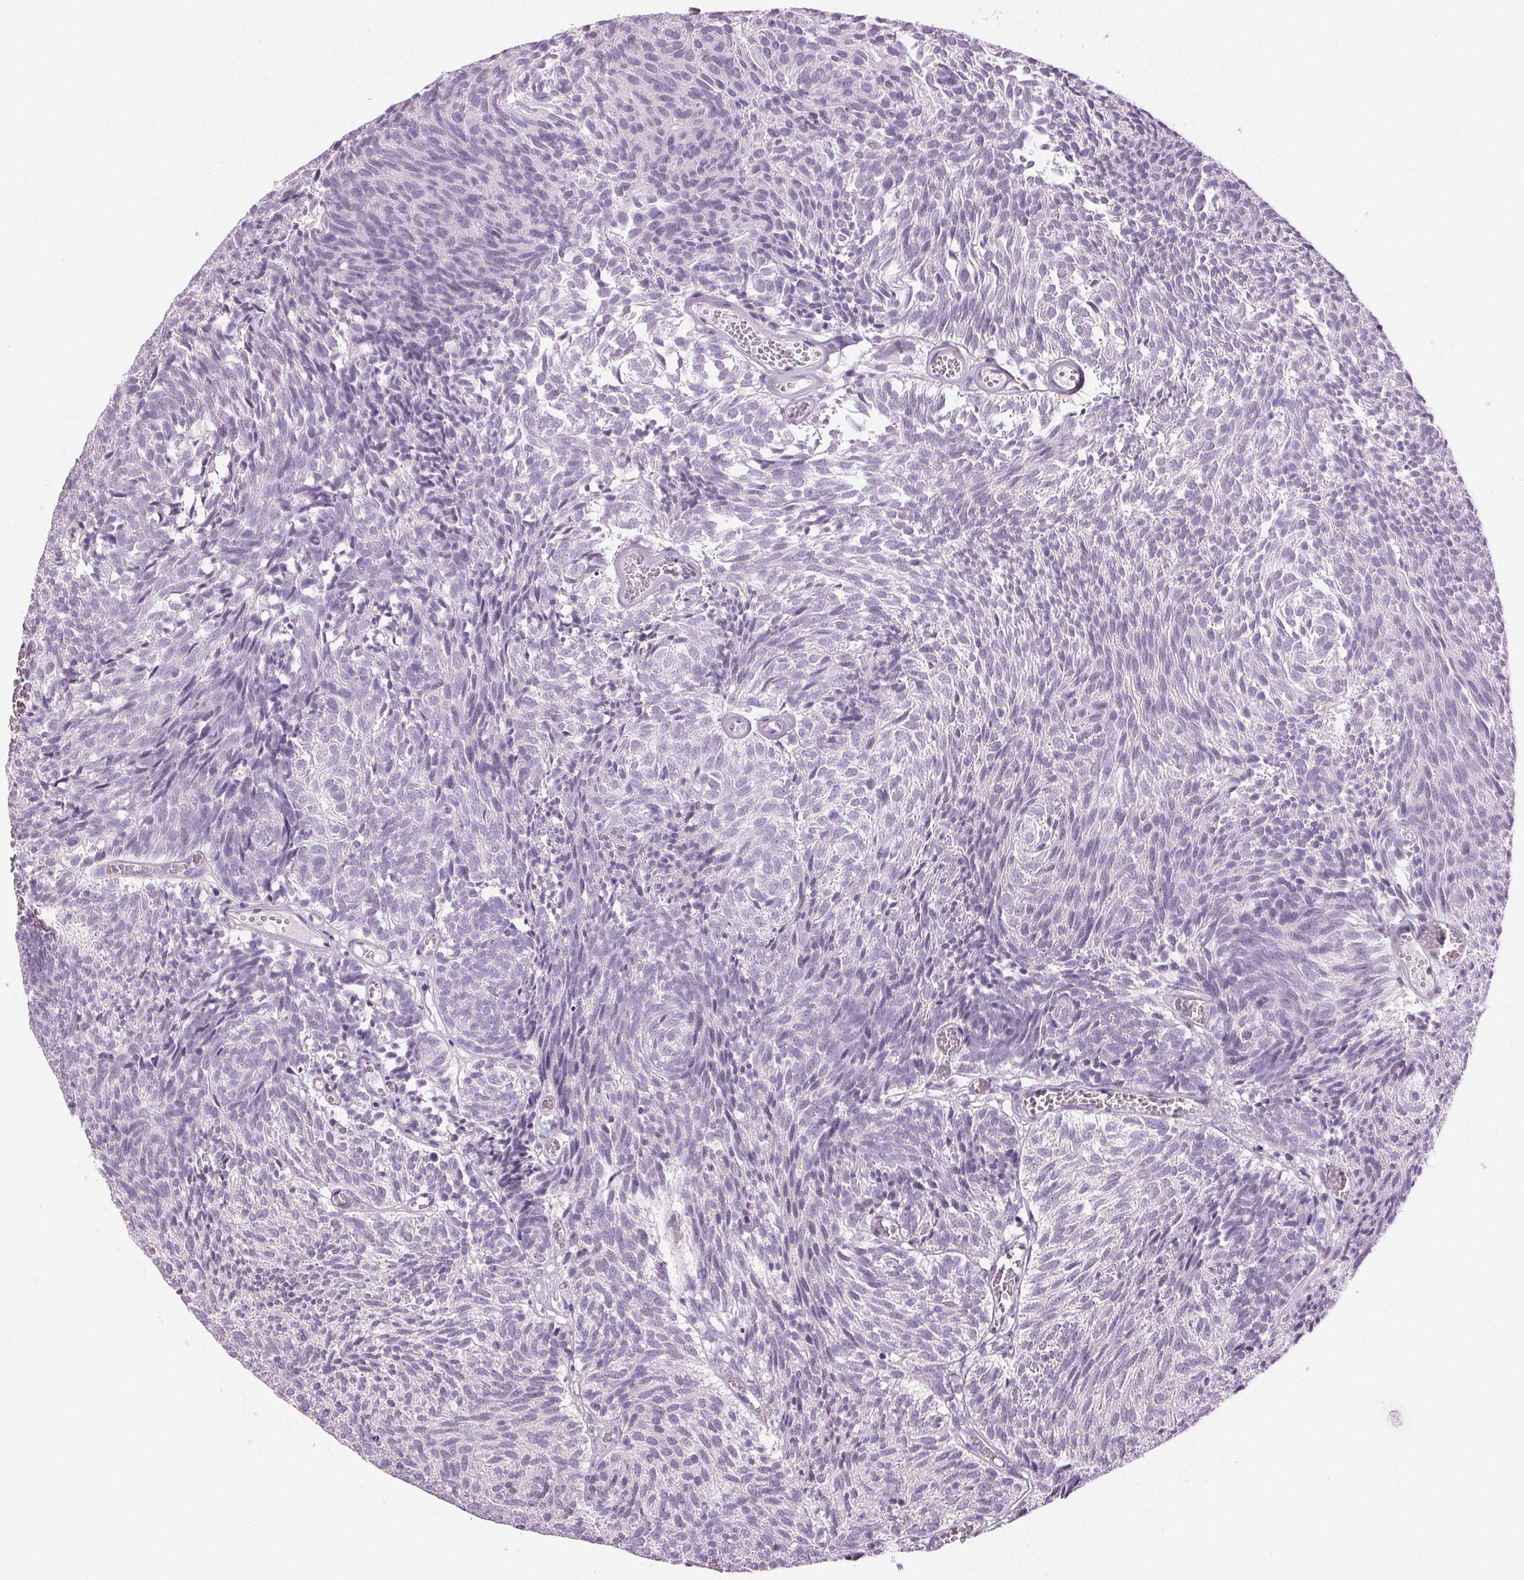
{"staining": {"intensity": "negative", "quantity": "none", "location": "none"}, "tissue": "urothelial cancer", "cell_type": "Tumor cells", "image_type": "cancer", "snomed": [{"axis": "morphology", "description": "Urothelial carcinoma, Low grade"}, {"axis": "topography", "description": "Urinary bladder"}], "caption": "Micrograph shows no significant protein expression in tumor cells of urothelial carcinoma (low-grade). (Stains: DAB (3,3'-diaminobenzidine) immunohistochemistry with hematoxylin counter stain, Microscopy: brightfield microscopy at high magnification).", "gene": "MISP", "patient": {"sex": "male", "age": 77}}